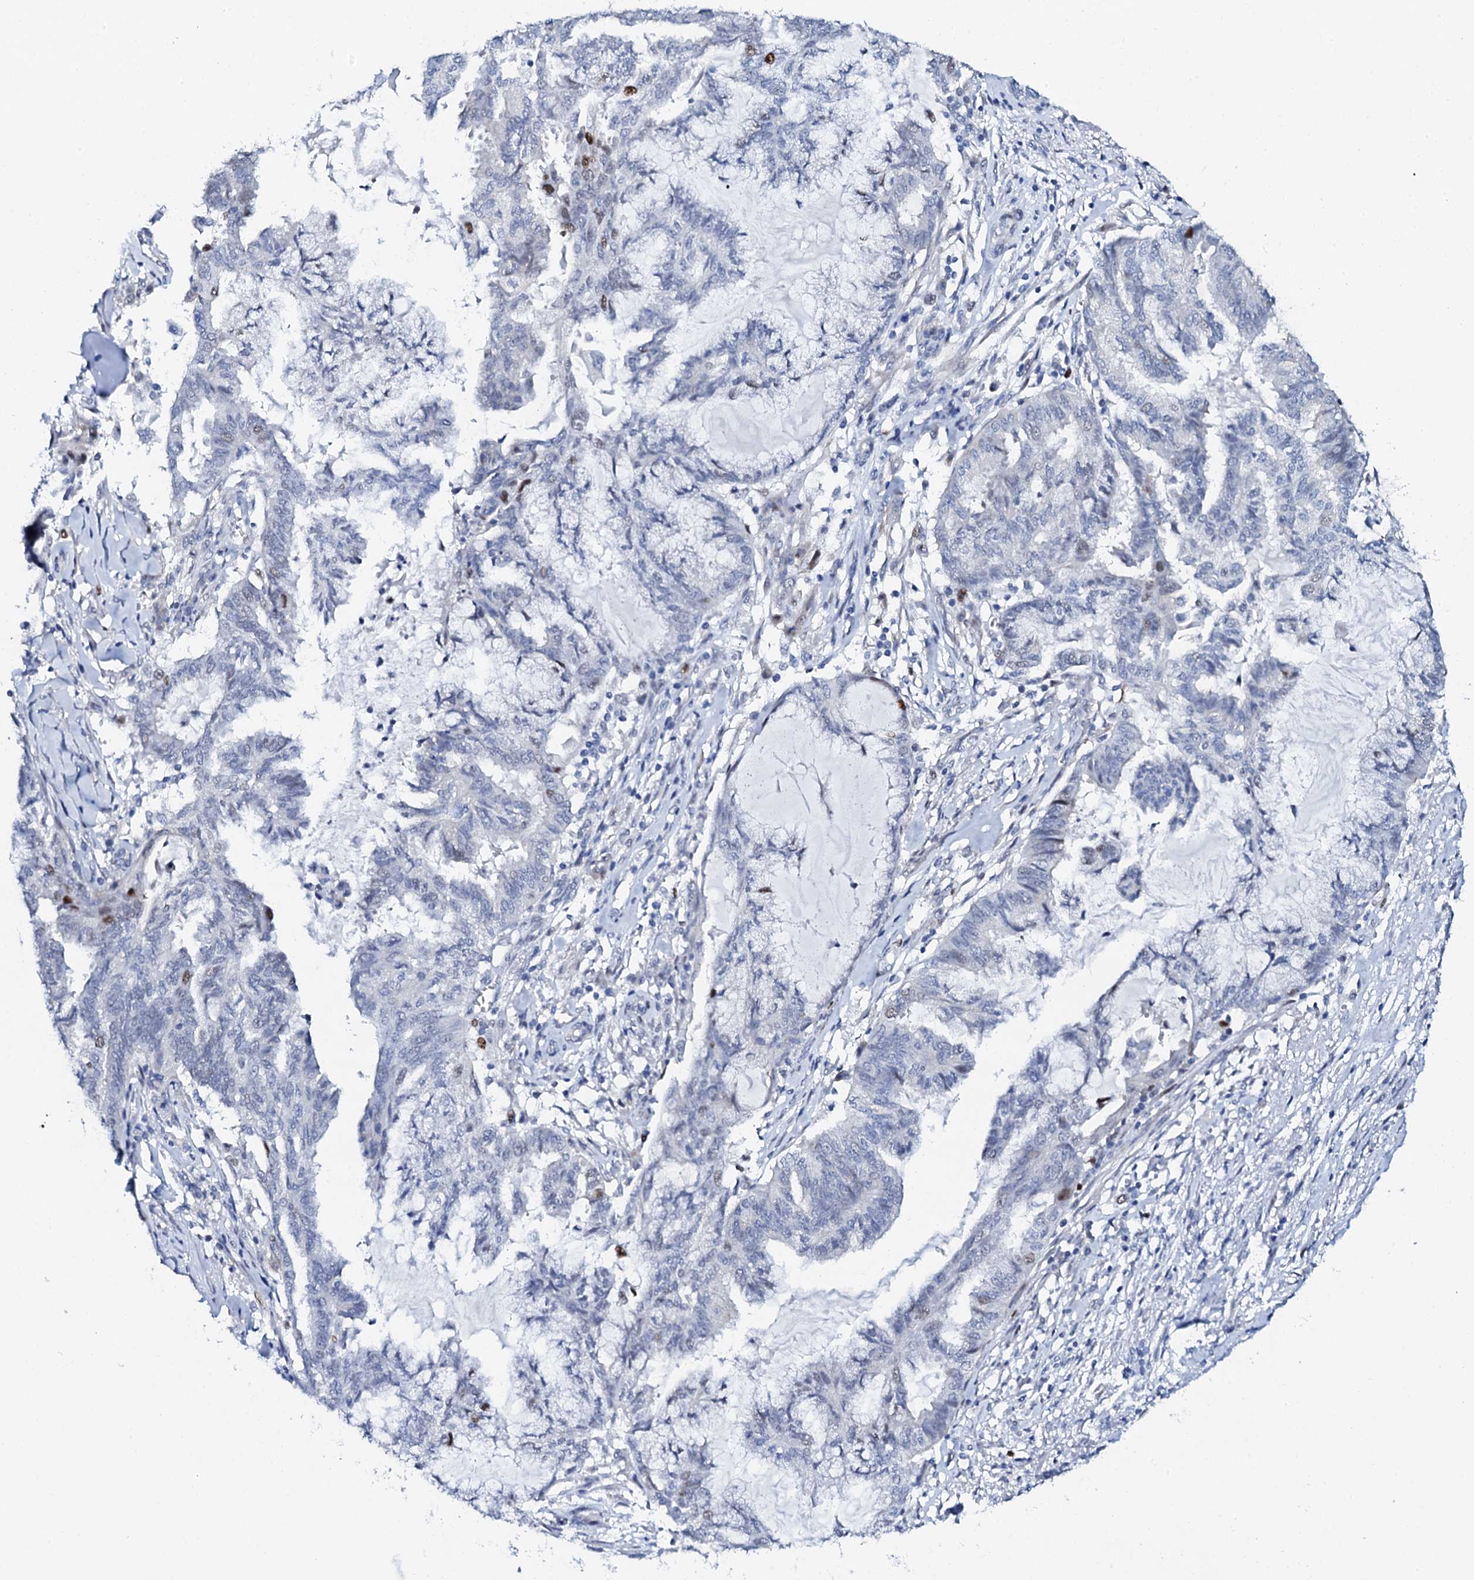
{"staining": {"intensity": "moderate", "quantity": "<25%", "location": "nuclear"}, "tissue": "endometrial cancer", "cell_type": "Tumor cells", "image_type": "cancer", "snomed": [{"axis": "morphology", "description": "Adenocarcinoma, NOS"}, {"axis": "topography", "description": "Endometrium"}], "caption": "High-magnification brightfield microscopy of endometrial cancer stained with DAB (3,3'-diaminobenzidine) (brown) and counterstained with hematoxylin (blue). tumor cells exhibit moderate nuclear staining is appreciated in about<25% of cells. The staining is performed using DAB (3,3'-diaminobenzidine) brown chromogen to label protein expression. The nuclei are counter-stained blue using hematoxylin.", "gene": "NUDT13", "patient": {"sex": "female", "age": 86}}